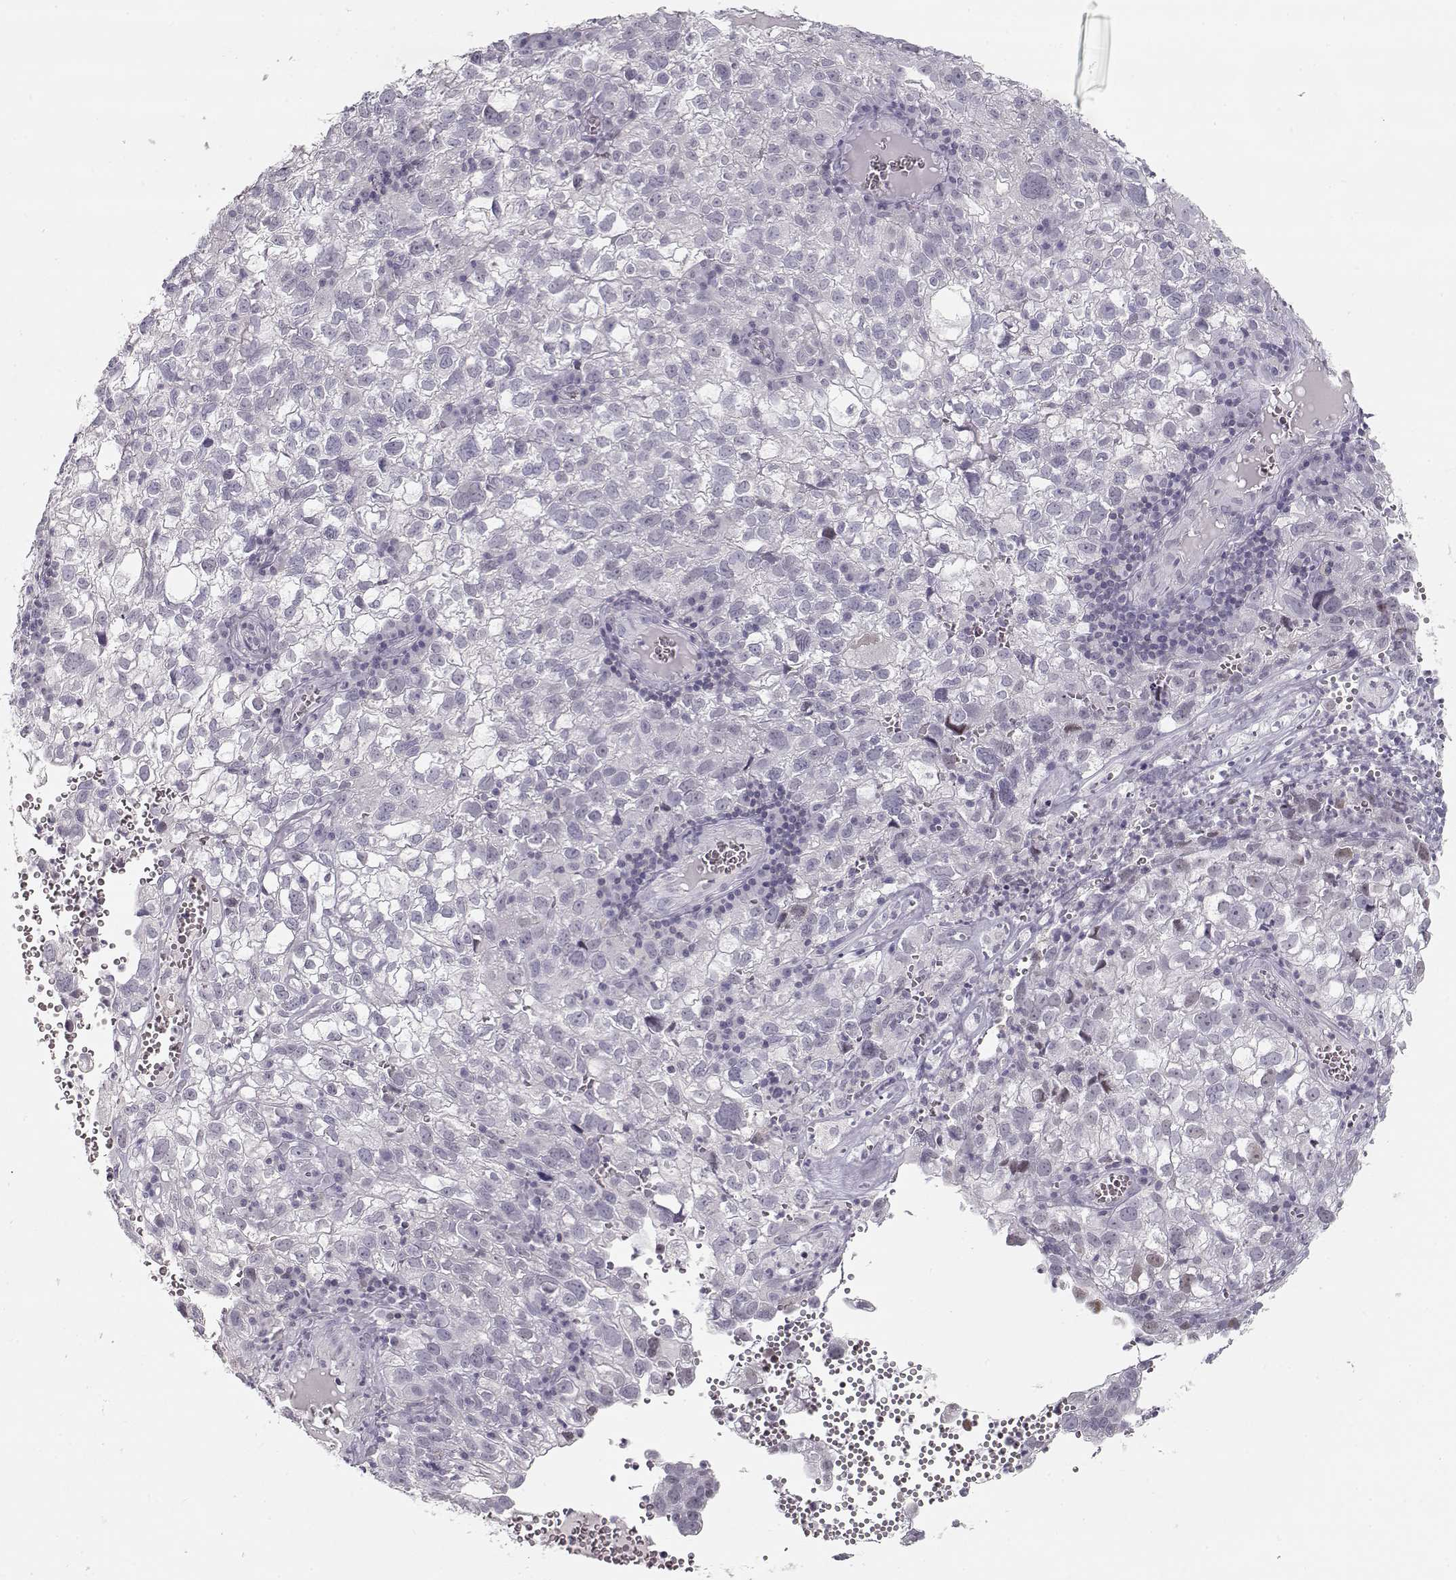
{"staining": {"intensity": "negative", "quantity": "none", "location": "none"}, "tissue": "cervical cancer", "cell_type": "Tumor cells", "image_type": "cancer", "snomed": [{"axis": "morphology", "description": "Squamous cell carcinoma, NOS"}, {"axis": "topography", "description": "Cervix"}], "caption": "Immunohistochemical staining of human cervical cancer (squamous cell carcinoma) shows no significant expression in tumor cells.", "gene": "TEPP", "patient": {"sex": "female", "age": 55}}